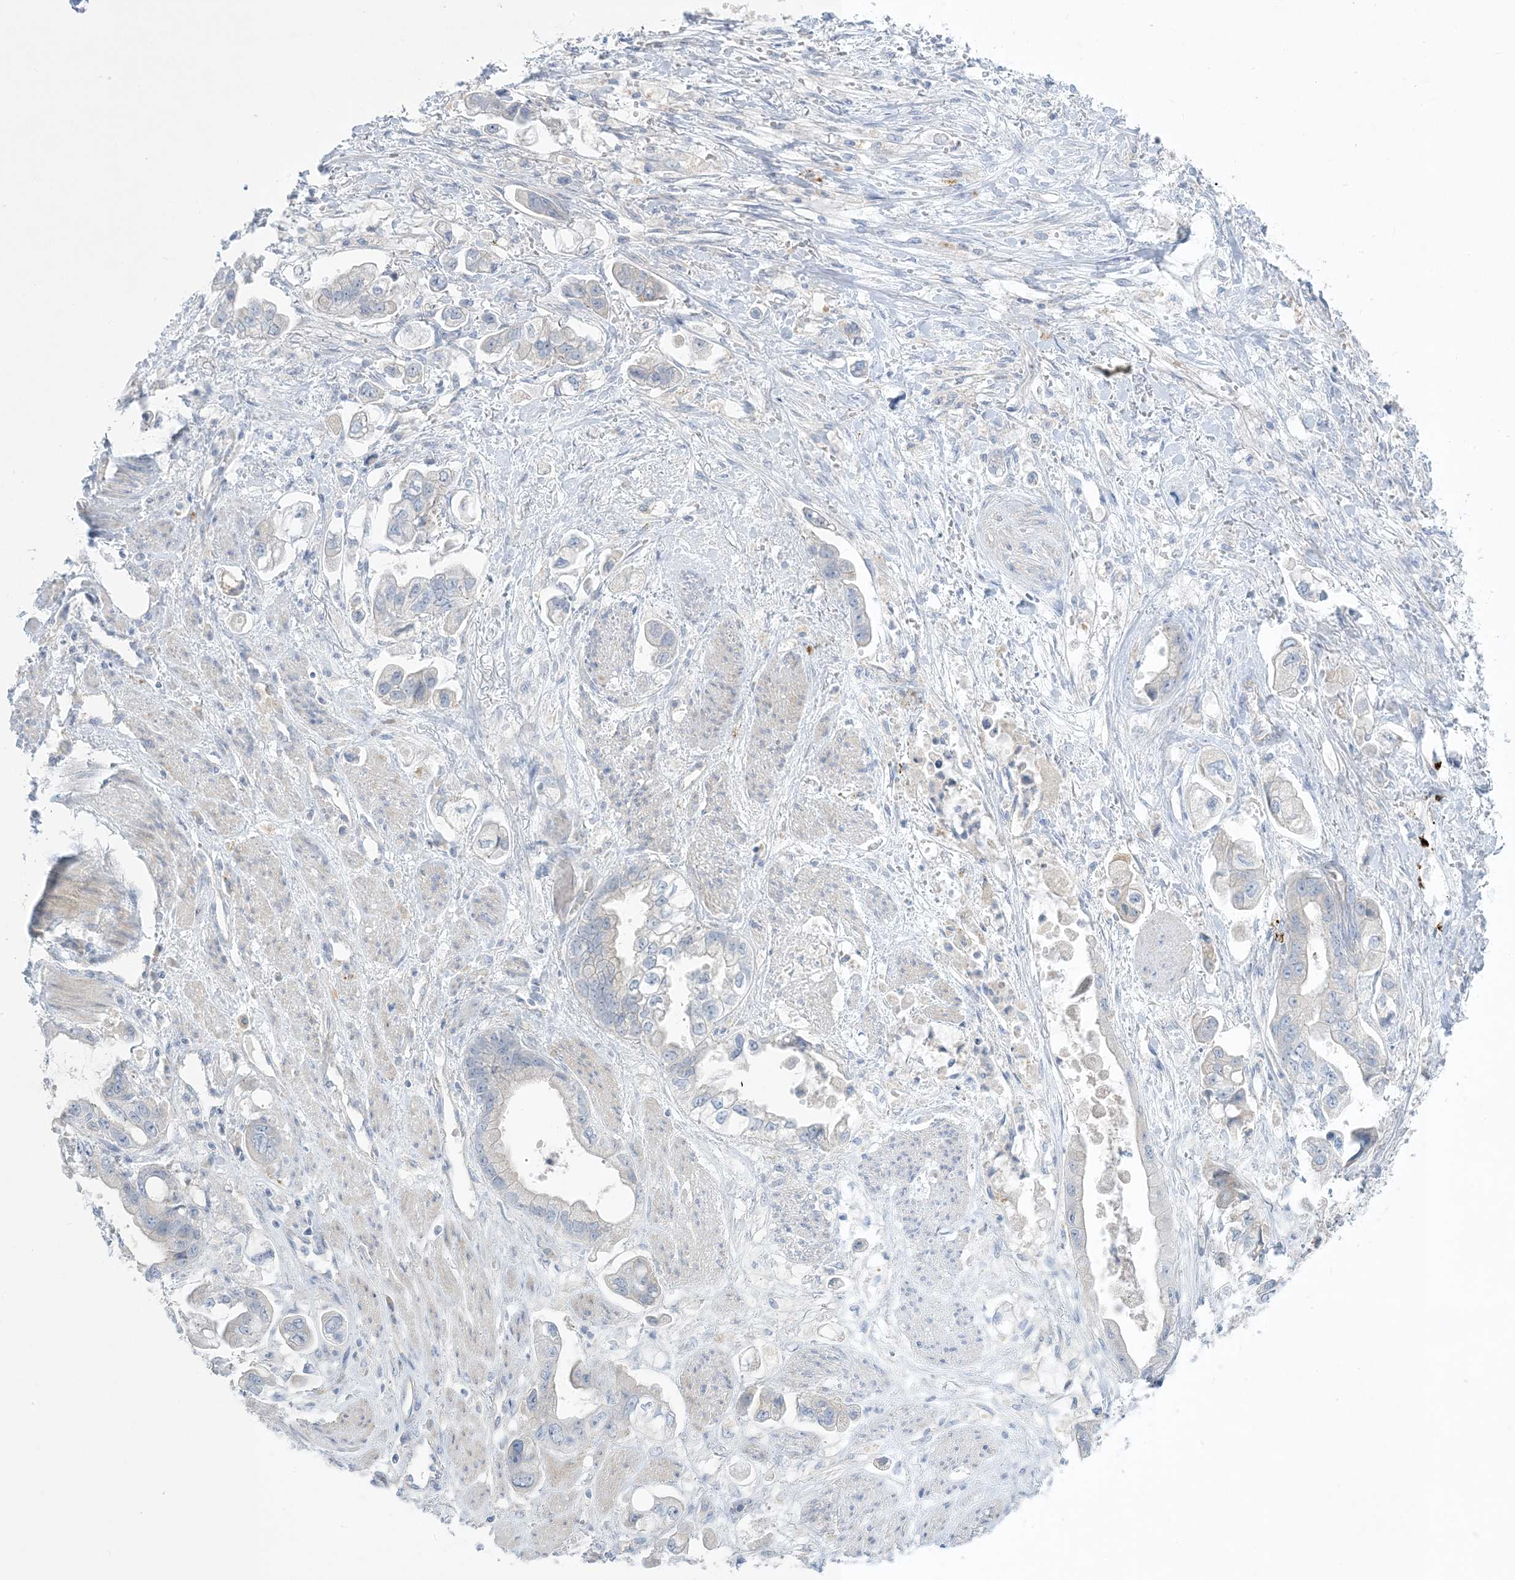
{"staining": {"intensity": "negative", "quantity": "none", "location": "none"}, "tissue": "stomach cancer", "cell_type": "Tumor cells", "image_type": "cancer", "snomed": [{"axis": "morphology", "description": "Adenocarcinoma, NOS"}, {"axis": "topography", "description": "Stomach"}], "caption": "Protein analysis of stomach adenocarcinoma demonstrates no significant expression in tumor cells. Brightfield microscopy of immunohistochemistry (IHC) stained with DAB (brown) and hematoxylin (blue), captured at high magnification.", "gene": "XIRP2", "patient": {"sex": "male", "age": 62}}